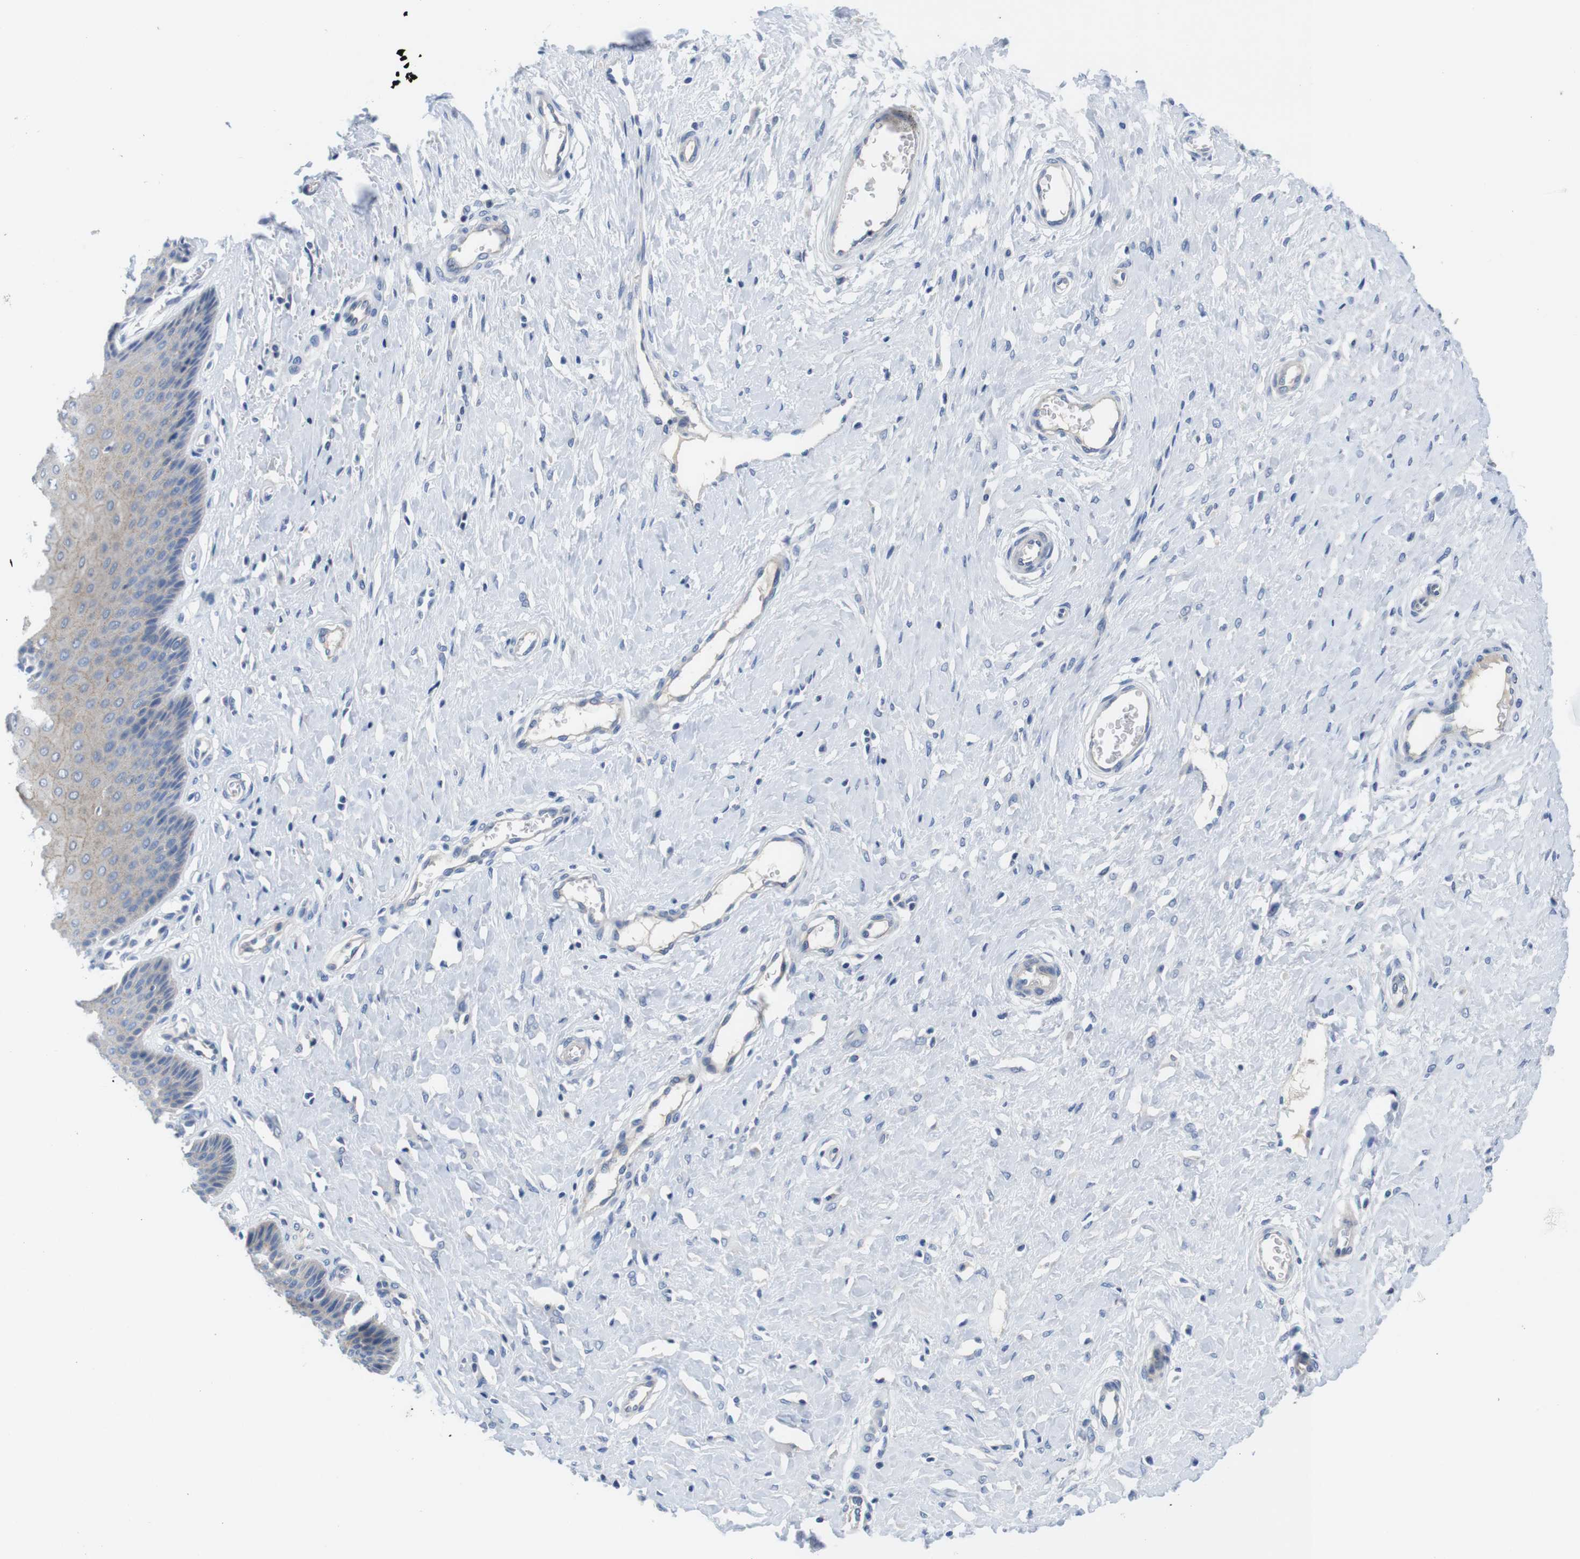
{"staining": {"intensity": "moderate", "quantity": ">75%", "location": "cytoplasmic/membranous"}, "tissue": "cervix", "cell_type": "Glandular cells", "image_type": "normal", "snomed": [{"axis": "morphology", "description": "Normal tissue, NOS"}, {"axis": "topography", "description": "Cervix"}], "caption": "Cervix stained with a brown dye demonstrates moderate cytoplasmic/membranous positive staining in approximately >75% of glandular cells.", "gene": "SCRIB", "patient": {"sex": "female", "age": 55}}